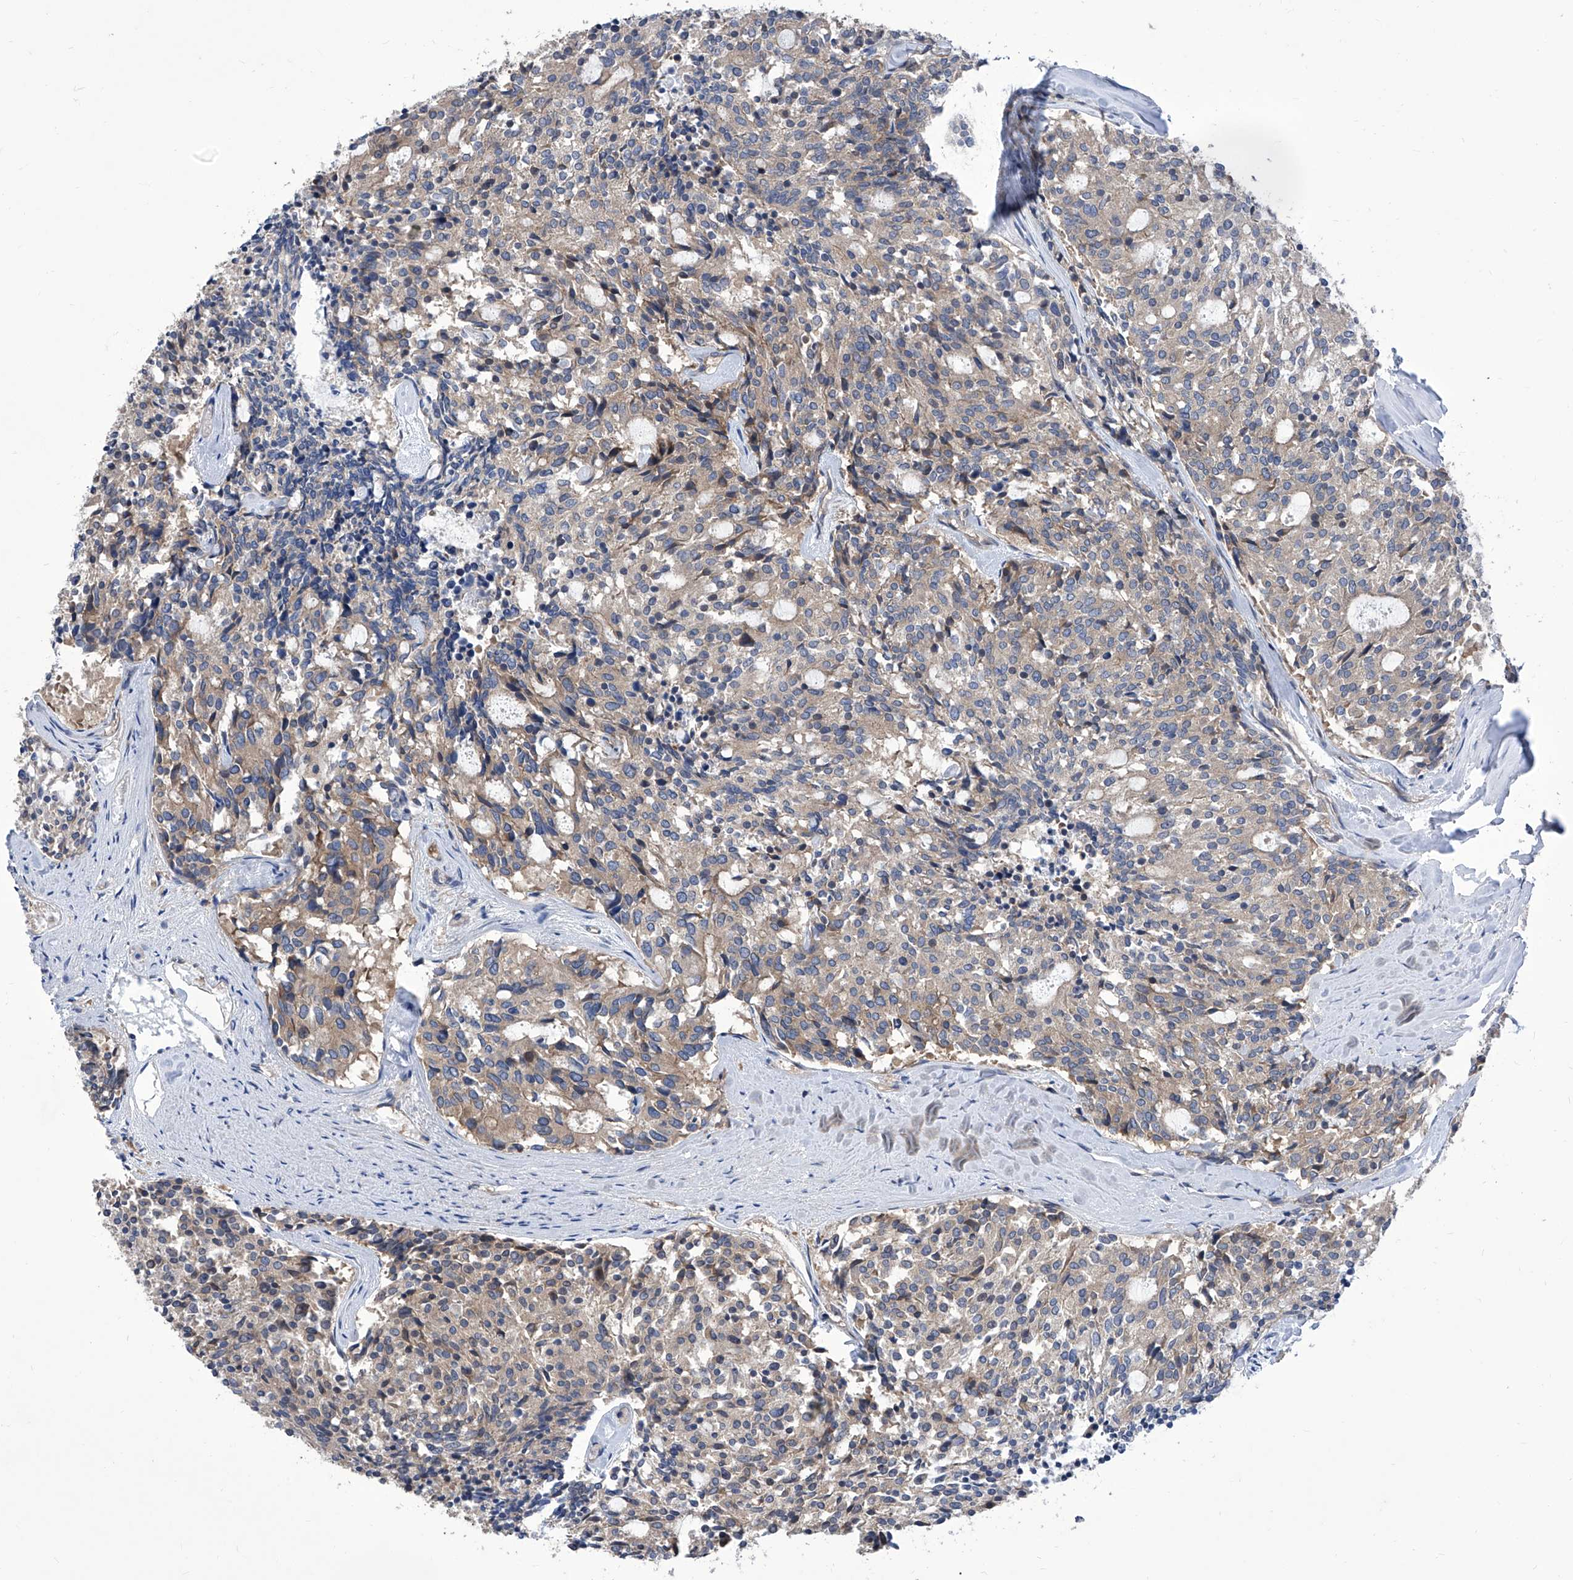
{"staining": {"intensity": "weak", "quantity": "<25%", "location": "cytoplasmic/membranous"}, "tissue": "carcinoid", "cell_type": "Tumor cells", "image_type": "cancer", "snomed": [{"axis": "morphology", "description": "Carcinoid, malignant, NOS"}, {"axis": "topography", "description": "Pancreas"}], "caption": "This is an IHC image of carcinoid. There is no staining in tumor cells.", "gene": "TJAP1", "patient": {"sex": "female", "age": 54}}